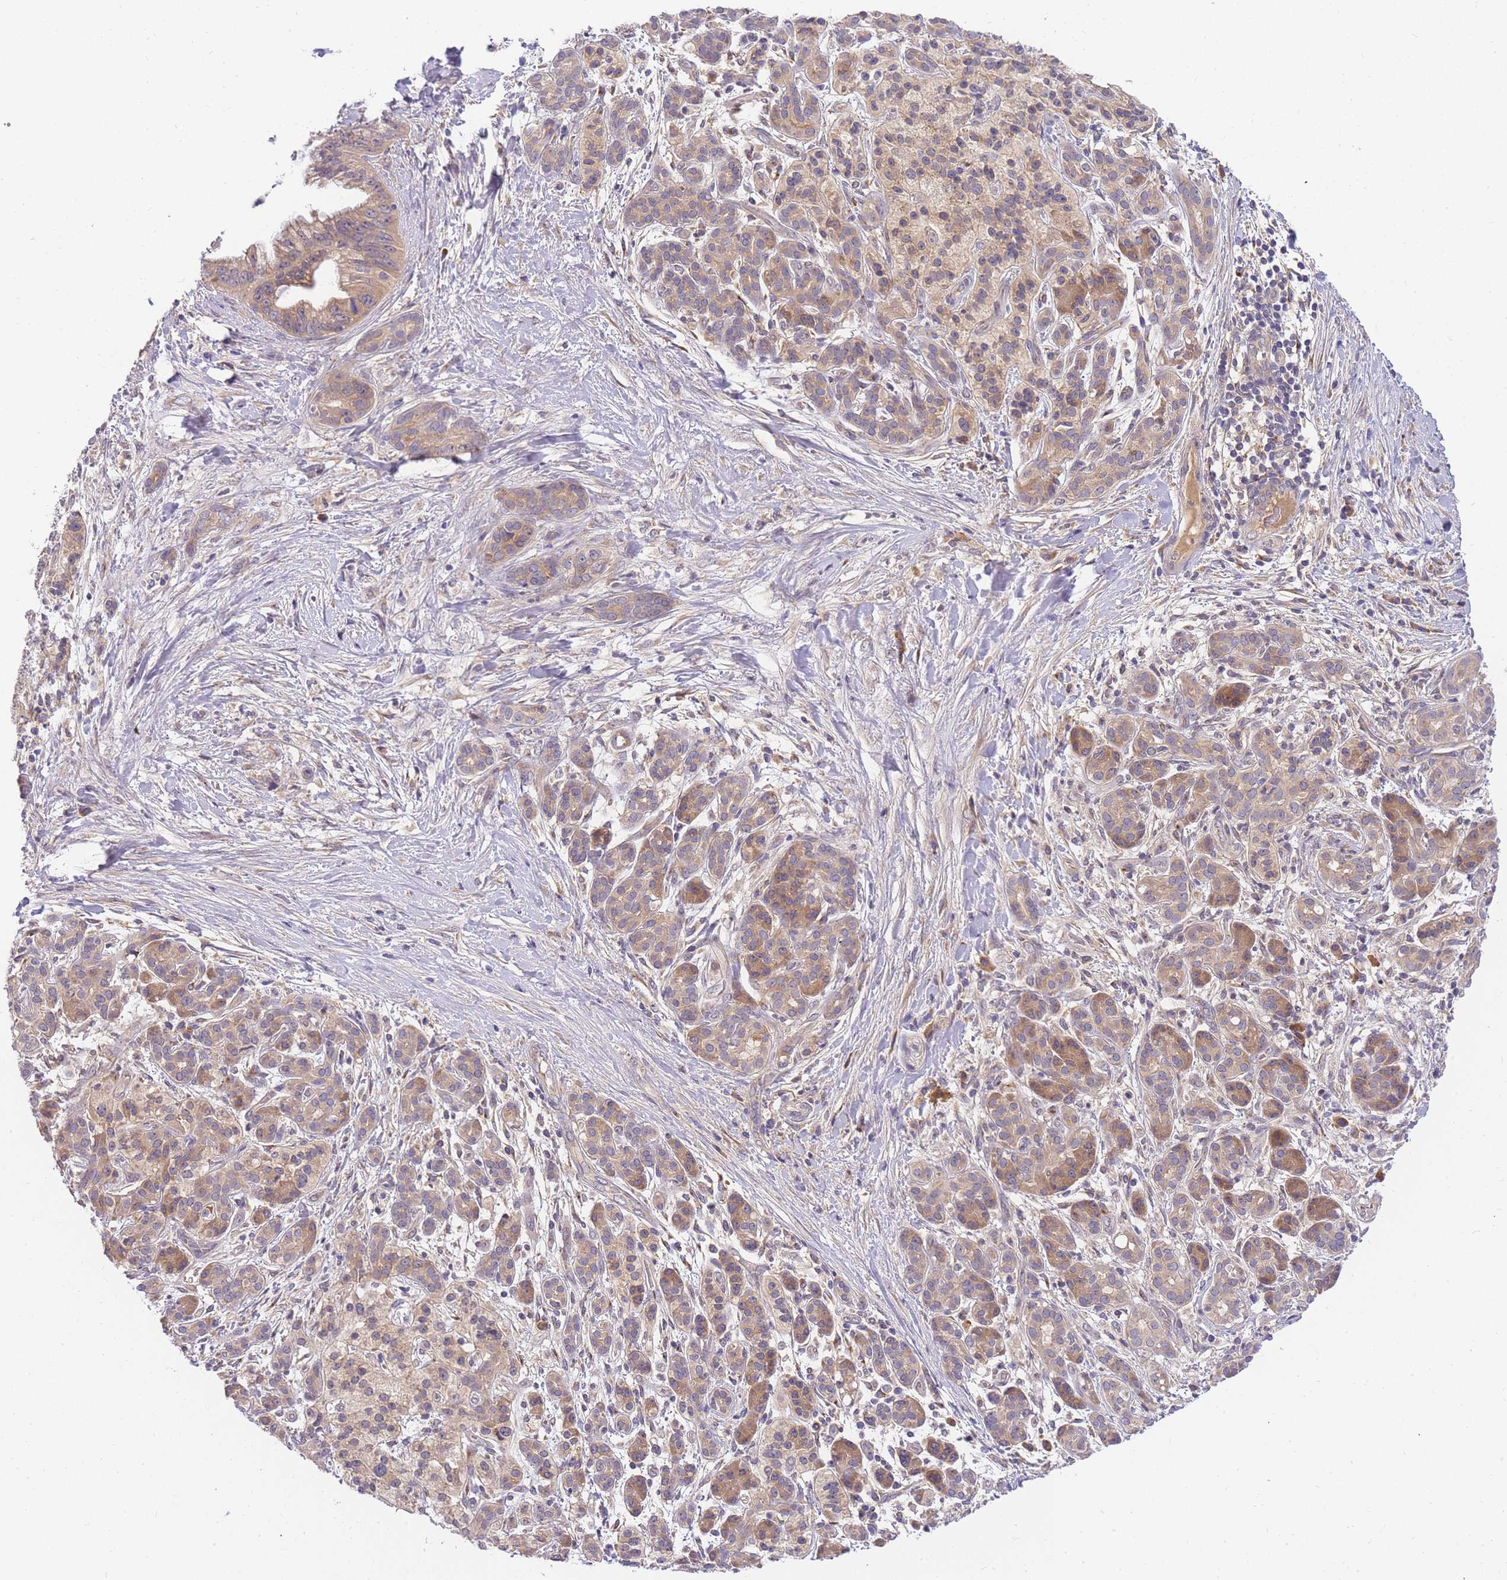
{"staining": {"intensity": "weak", "quantity": ">75%", "location": "cytoplasmic/membranous"}, "tissue": "pancreatic cancer", "cell_type": "Tumor cells", "image_type": "cancer", "snomed": [{"axis": "morphology", "description": "Adenocarcinoma, NOS"}, {"axis": "topography", "description": "Pancreas"}], "caption": "Immunohistochemical staining of human pancreatic cancer (adenocarcinoma) demonstrates low levels of weak cytoplasmic/membranous expression in approximately >75% of tumor cells.", "gene": "ZNF577", "patient": {"sex": "male", "age": 58}}